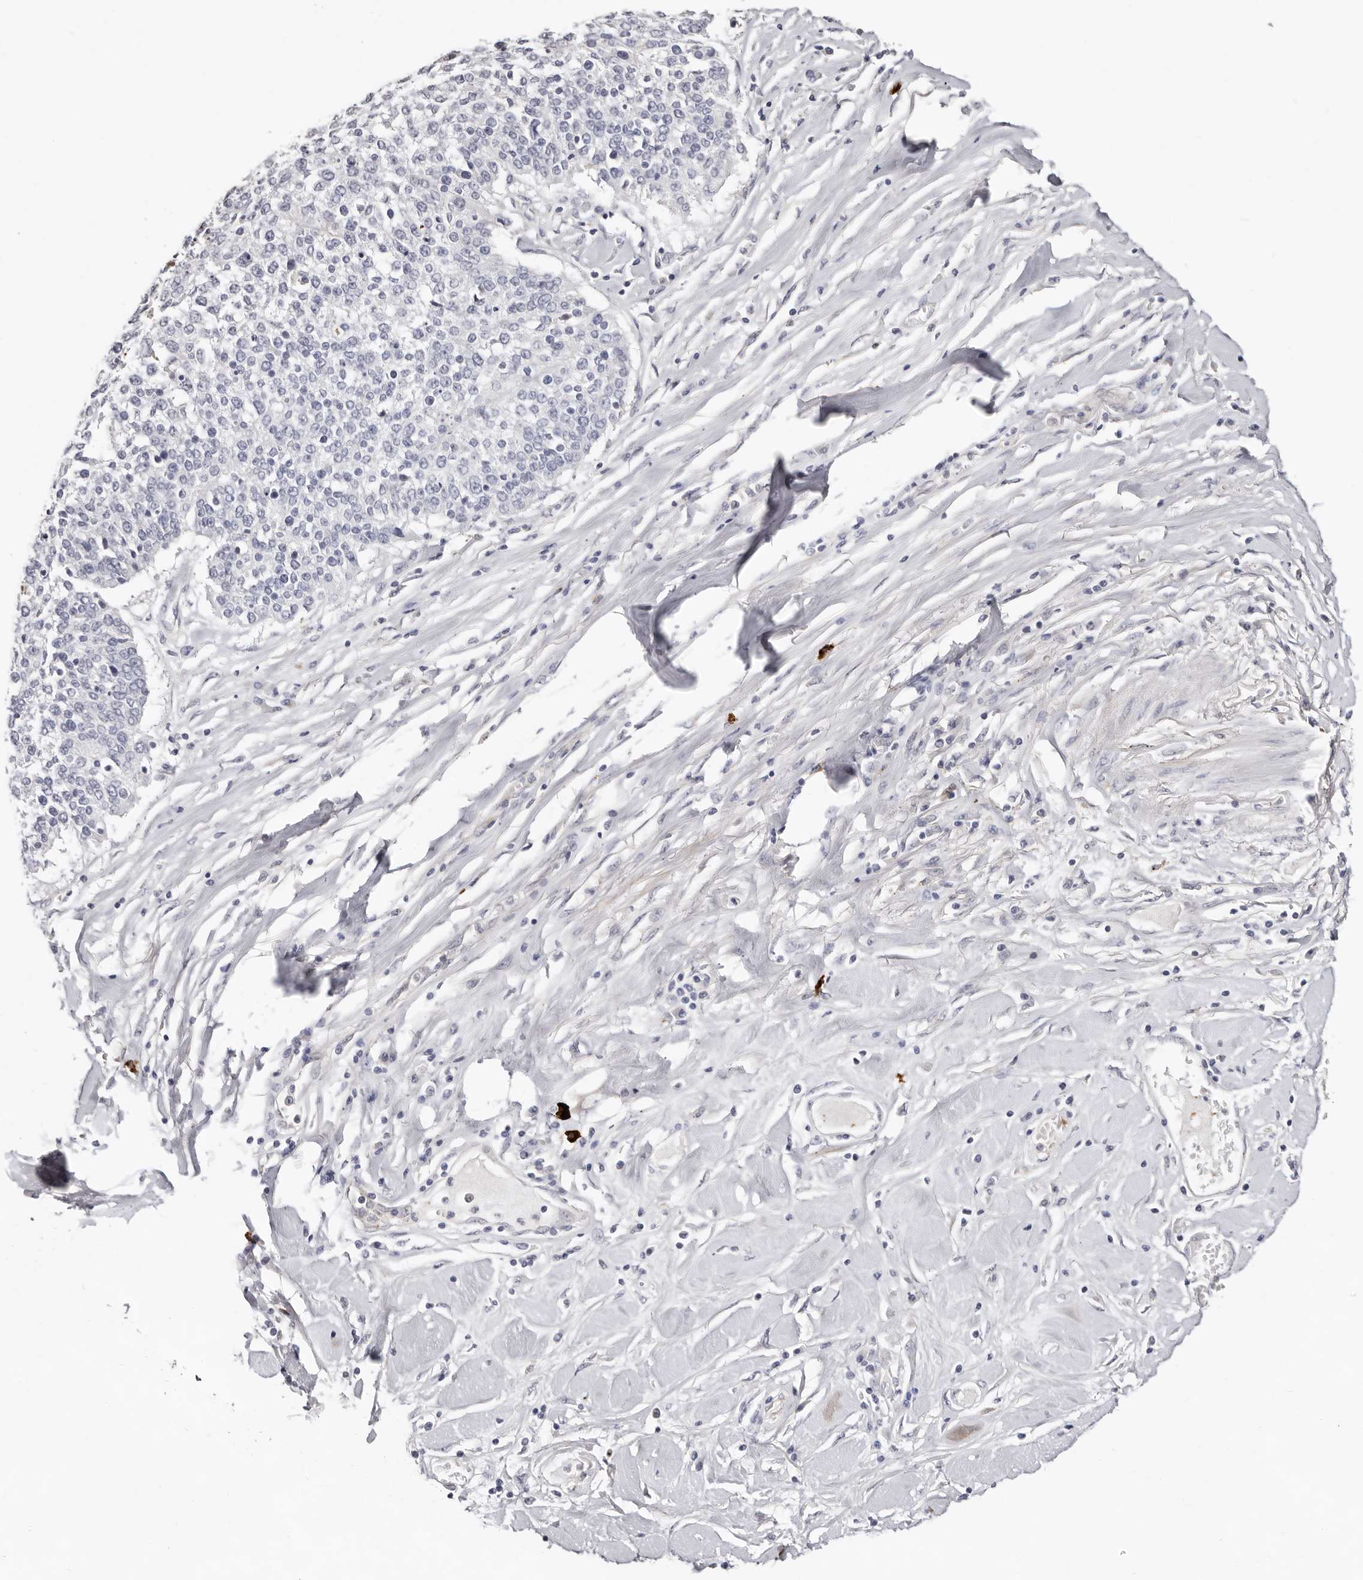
{"staining": {"intensity": "negative", "quantity": "none", "location": "none"}, "tissue": "lung cancer", "cell_type": "Tumor cells", "image_type": "cancer", "snomed": [{"axis": "morphology", "description": "Normal tissue, NOS"}, {"axis": "morphology", "description": "Squamous cell carcinoma, NOS"}, {"axis": "topography", "description": "Cartilage tissue"}, {"axis": "topography", "description": "Bronchus"}, {"axis": "topography", "description": "Lung"}, {"axis": "topography", "description": "Peripheral nerve tissue"}], "caption": "The histopathology image displays no staining of tumor cells in lung cancer (squamous cell carcinoma).", "gene": "PKDCC", "patient": {"sex": "female", "age": 49}}